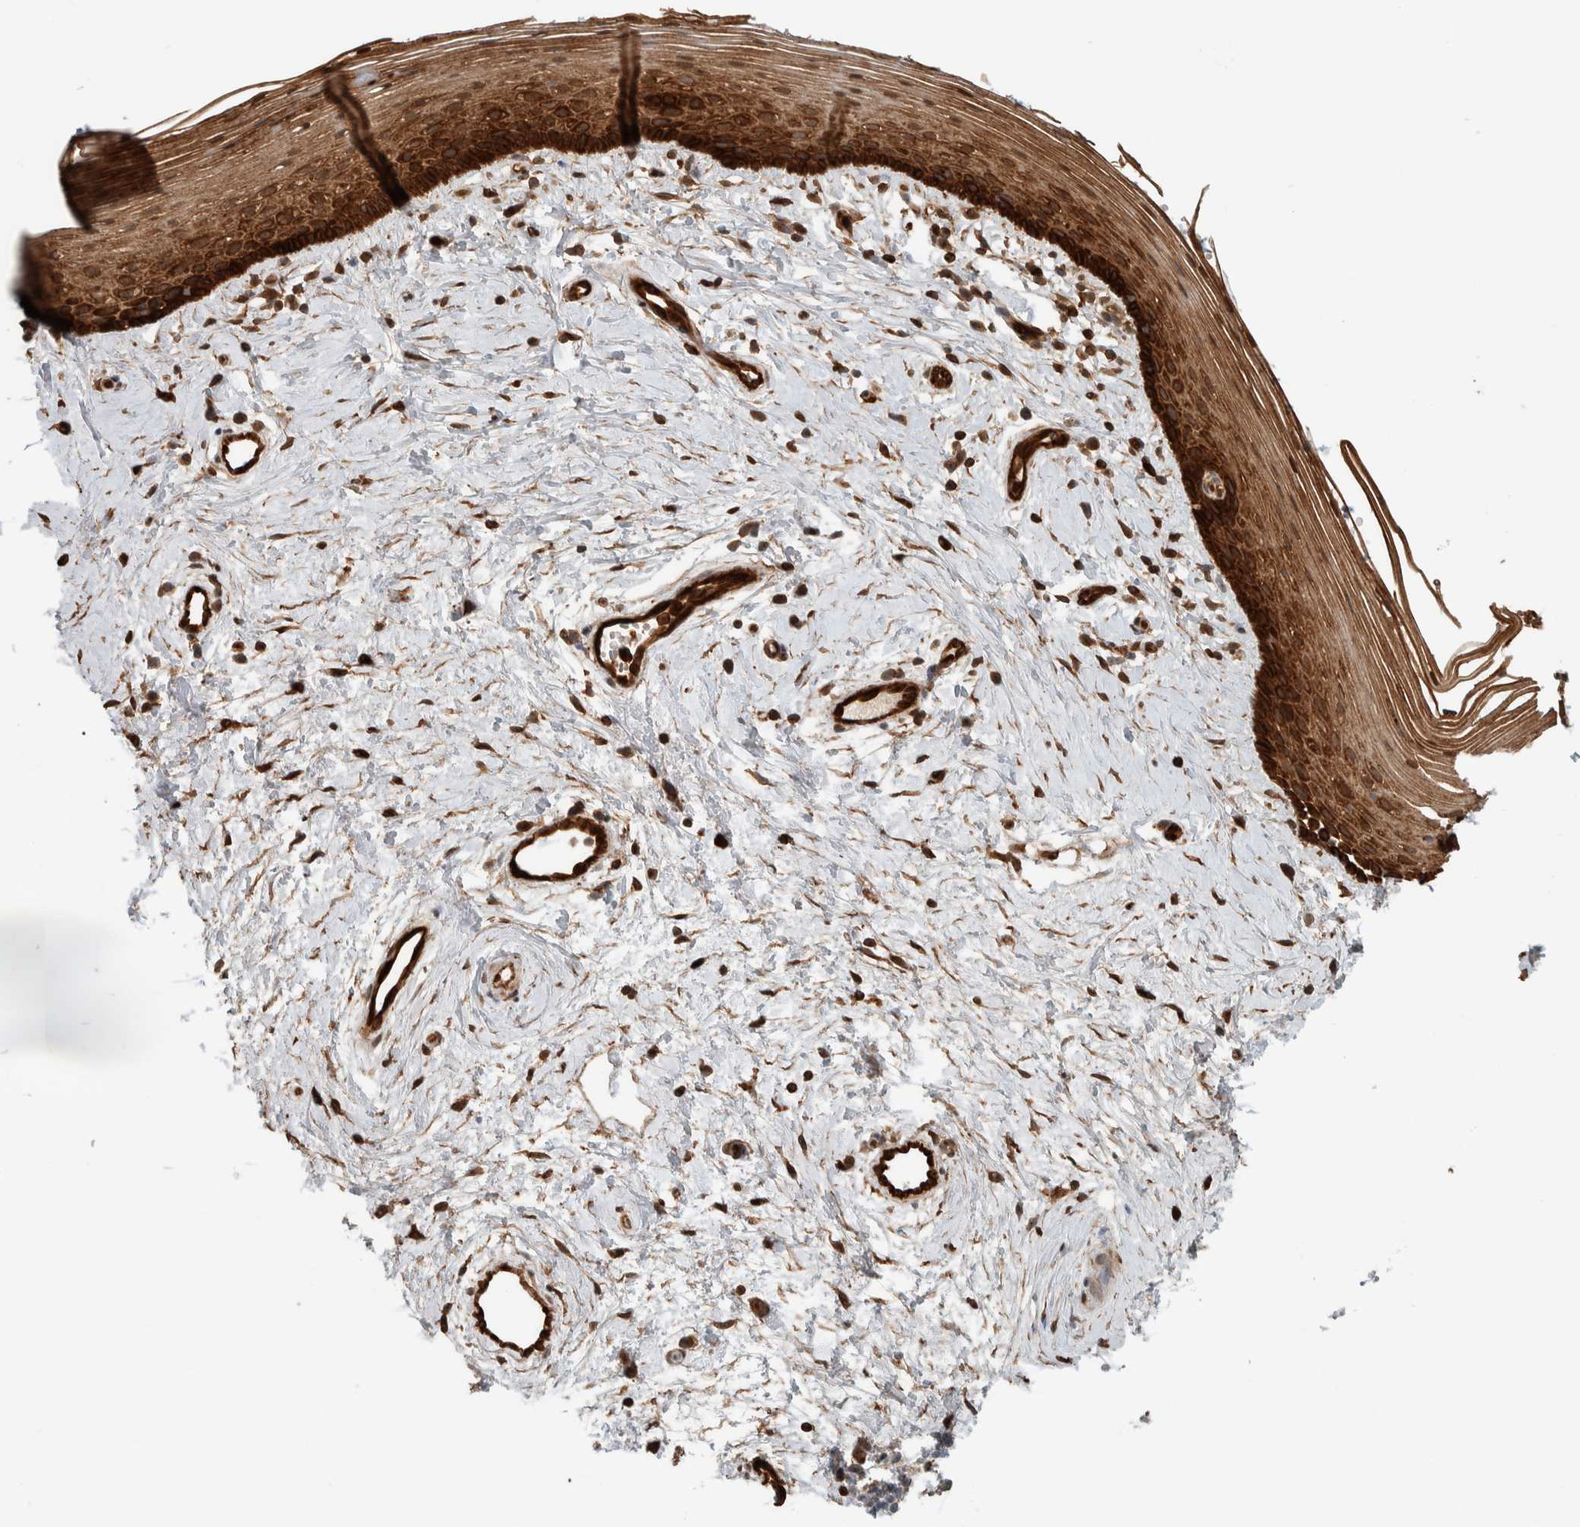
{"staining": {"intensity": "strong", "quantity": ">75%", "location": "cytoplasmic/membranous"}, "tissue": "vagina", "cell_type": "Squamous epithelial cells", "image_type": "normal", "snomed": [{"axis": "morphology", "description": "Normal tissue, NOS"}, {"axis": "topography", "description": "Vagina"}], "caption": "A high amount of strong cytoplasmic/membranous positivity is appreciated in about >75% of squamous epithelial cells in unremarkable vagina.", "gene": "CNTROB", "patient": {"sex": "female", "age": 46}}